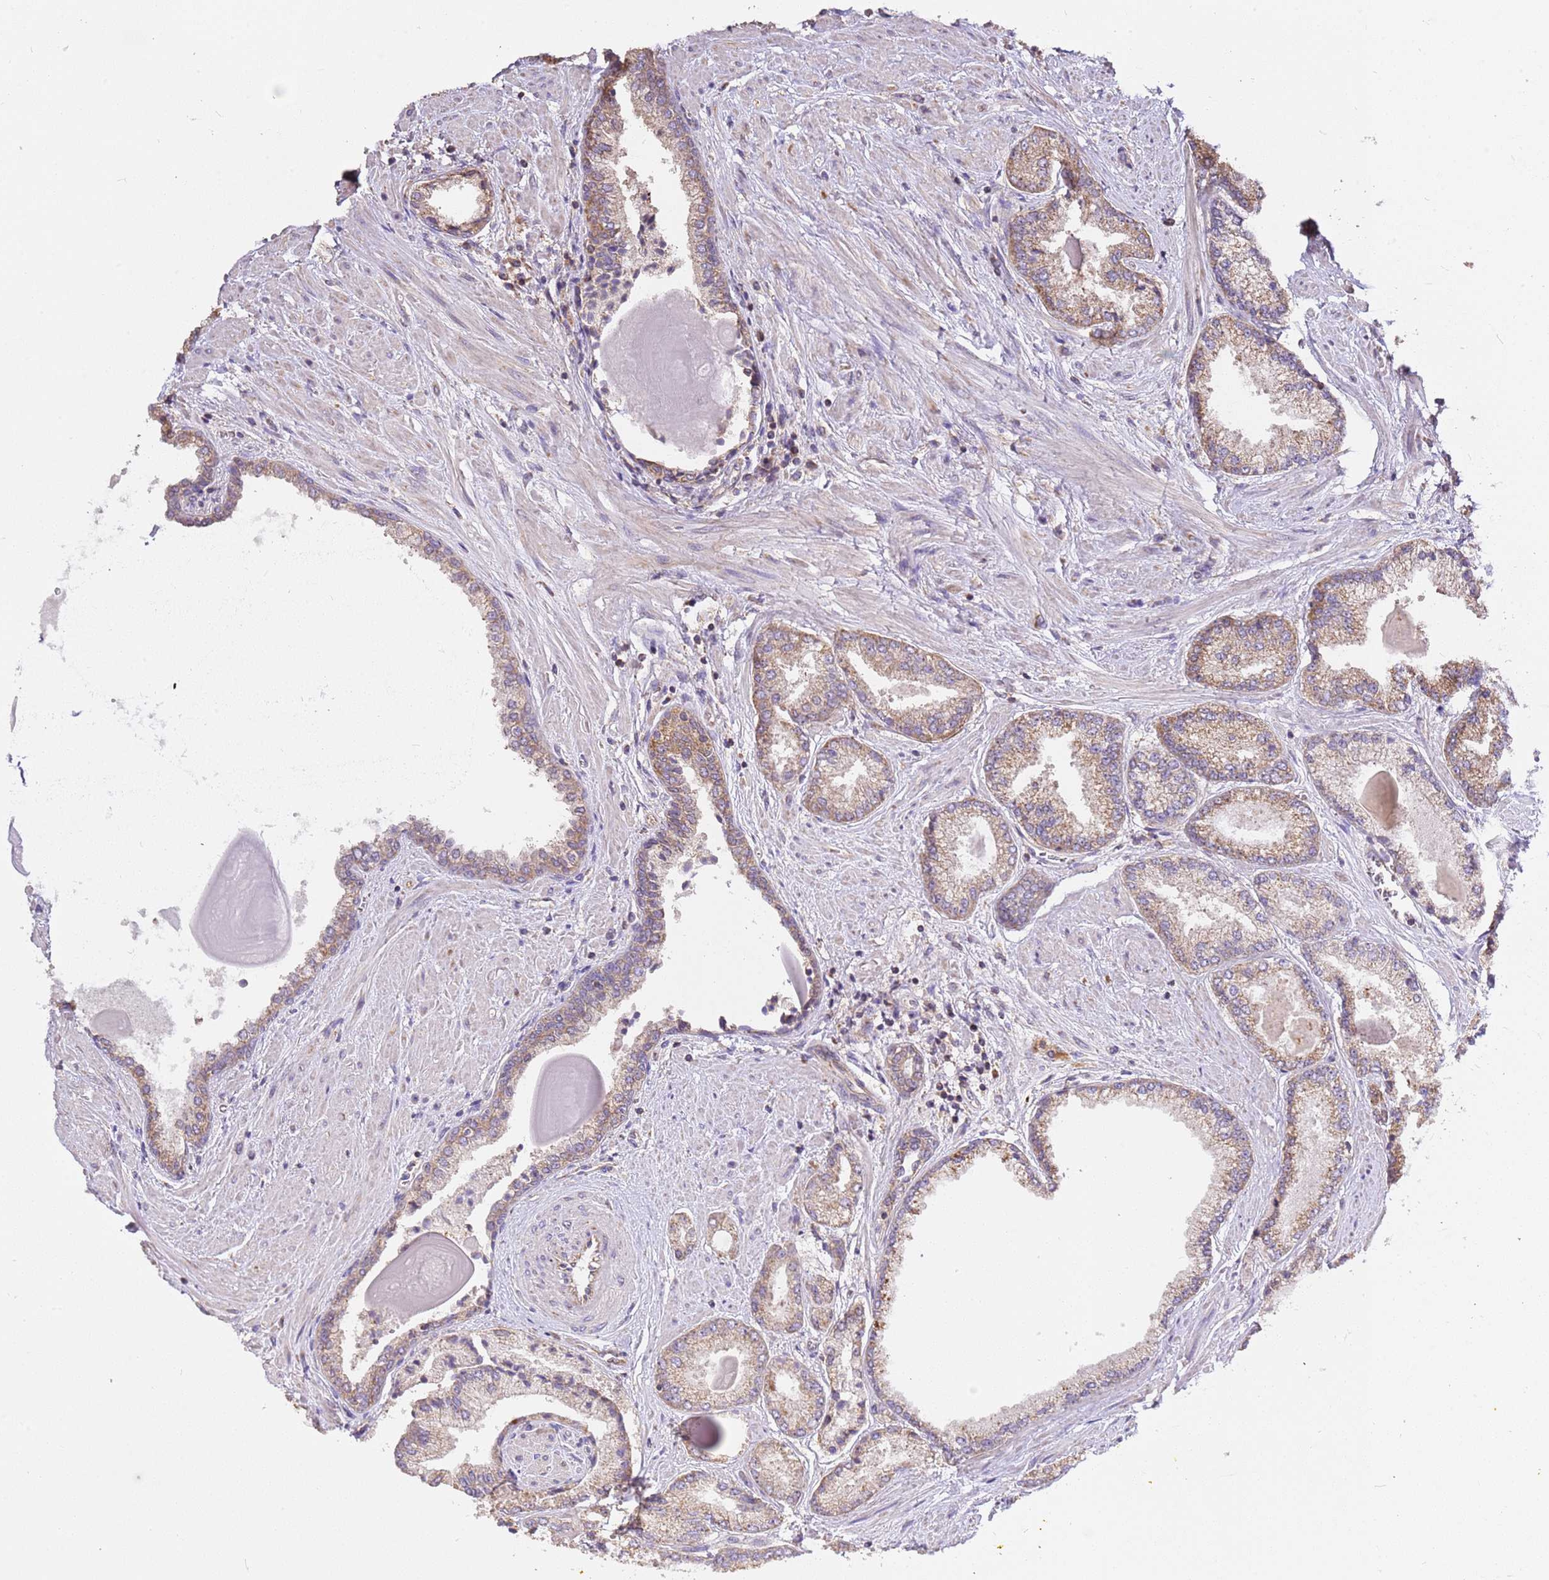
{"staining": {"intensity": "weak", "quantity": ">75%", "location": "cytoplasmic/membranous"}, "tissue": "prostate cancer", "cell_type": "Tumor cells", "image_type": "cancer", "snomed": [{"axis": "morphology", "description": "Adenocarcinoma, High grade"}, {"axis": "topography", "description": "Prostate"}], "caption": "Tumor cells reveal weak cytoplasmic/membranous staining in about >75% of cells in high-grade adenocarcinoma (prostate). Using DAB (brown) and hematoxylin (blue) stains, captured at high magnification using brightfield microscopy.", "gene": "DOCK9", "patient": {"sex": "male", "age": 68}}